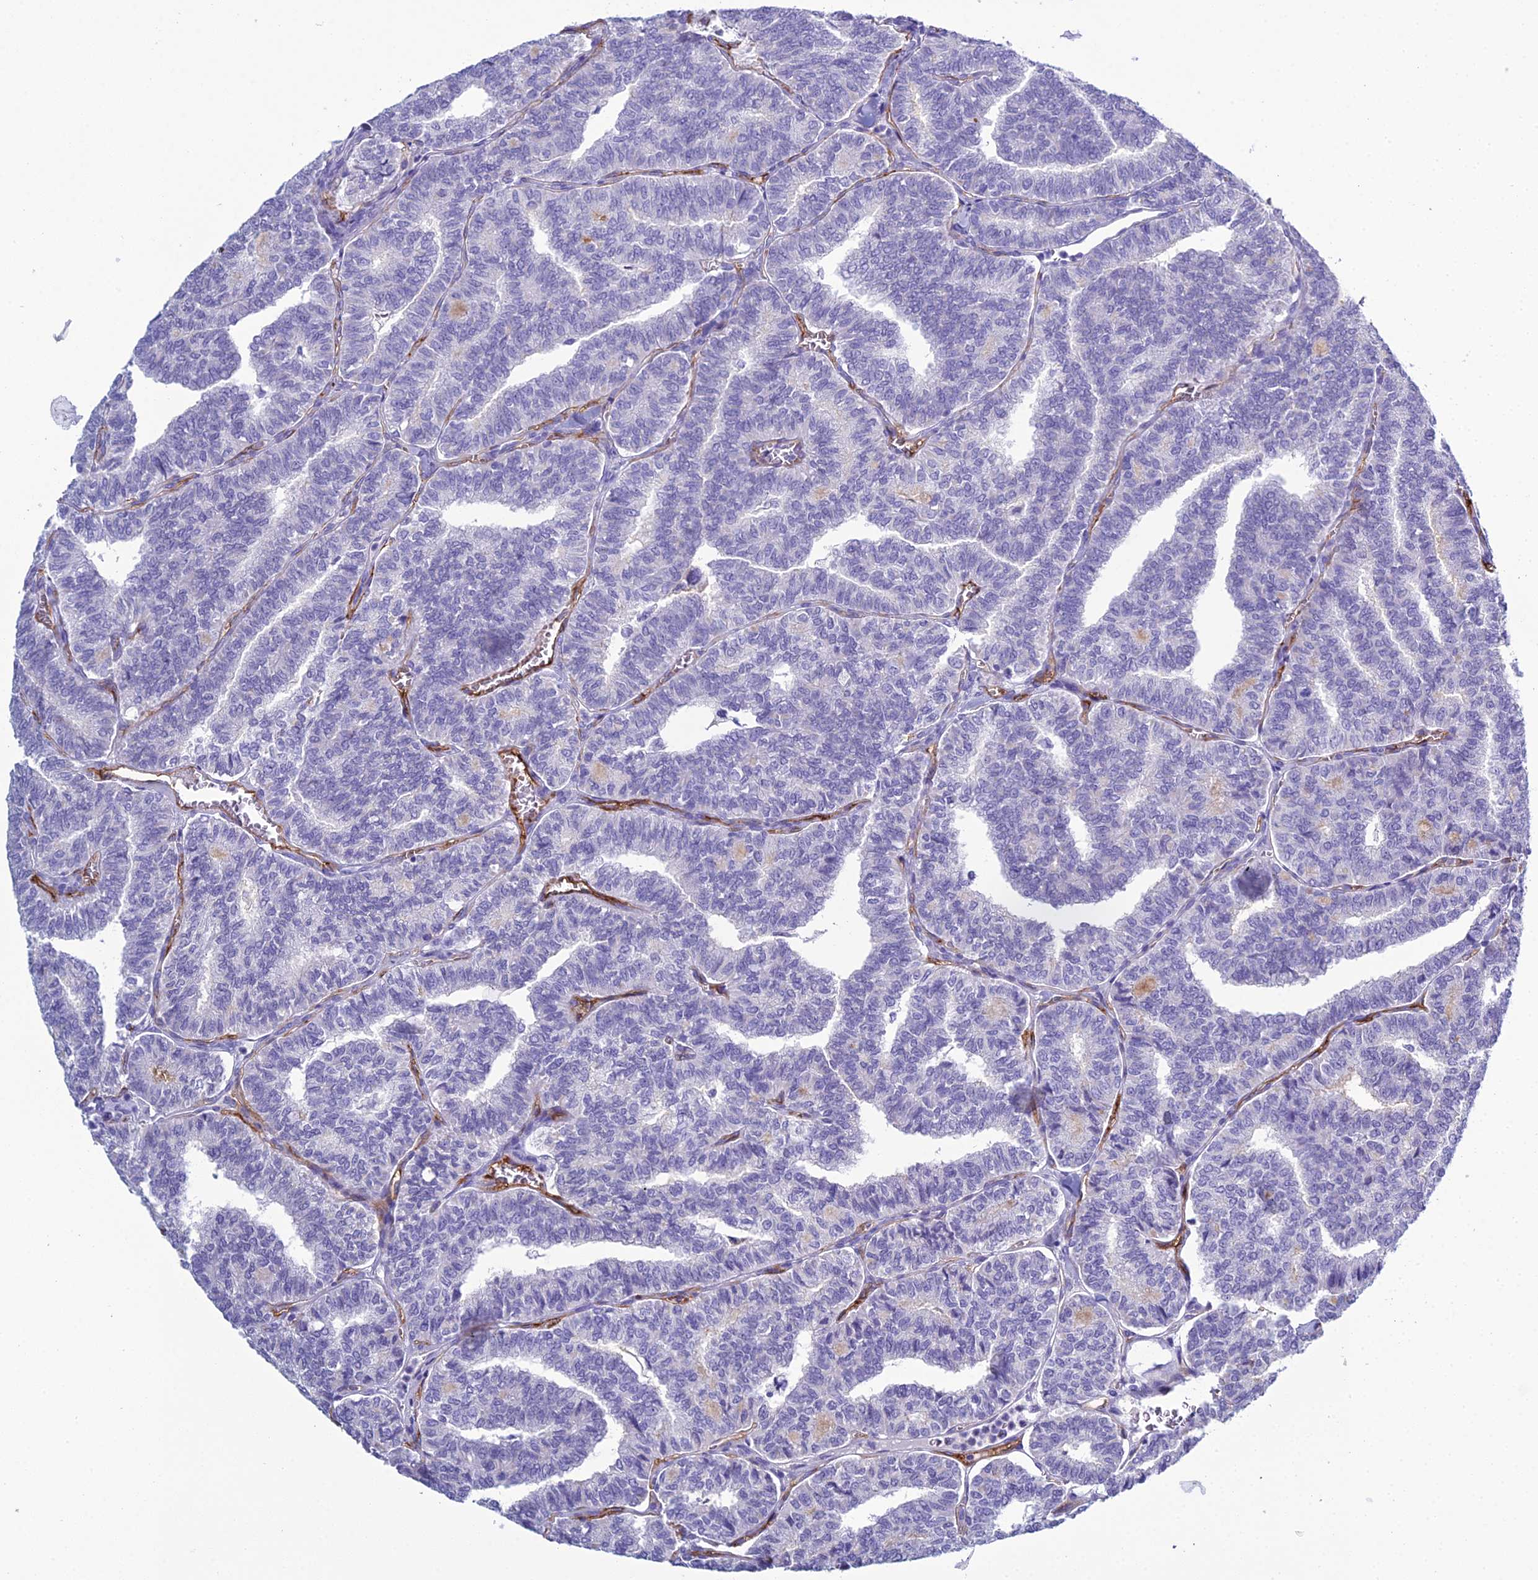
{"staining": {"intensity": "negative", "quantity": "none", "location": "none"}, "tissue": "thyroid cancer", "cell_type": "Tumor cells", "image_type": "cancer", "snomed": [{"axis": "morphology", "description": "Papillary adenocarcinoma, NOS"}, {"axis": "topography", "description": "Thyroid gland"}], "caption": "Tumor cells show no significant protein staining in papillary adenocarcinoma (thyroid).", "gene": "ACE", "patient": {"sex": "female", "age": 35}}